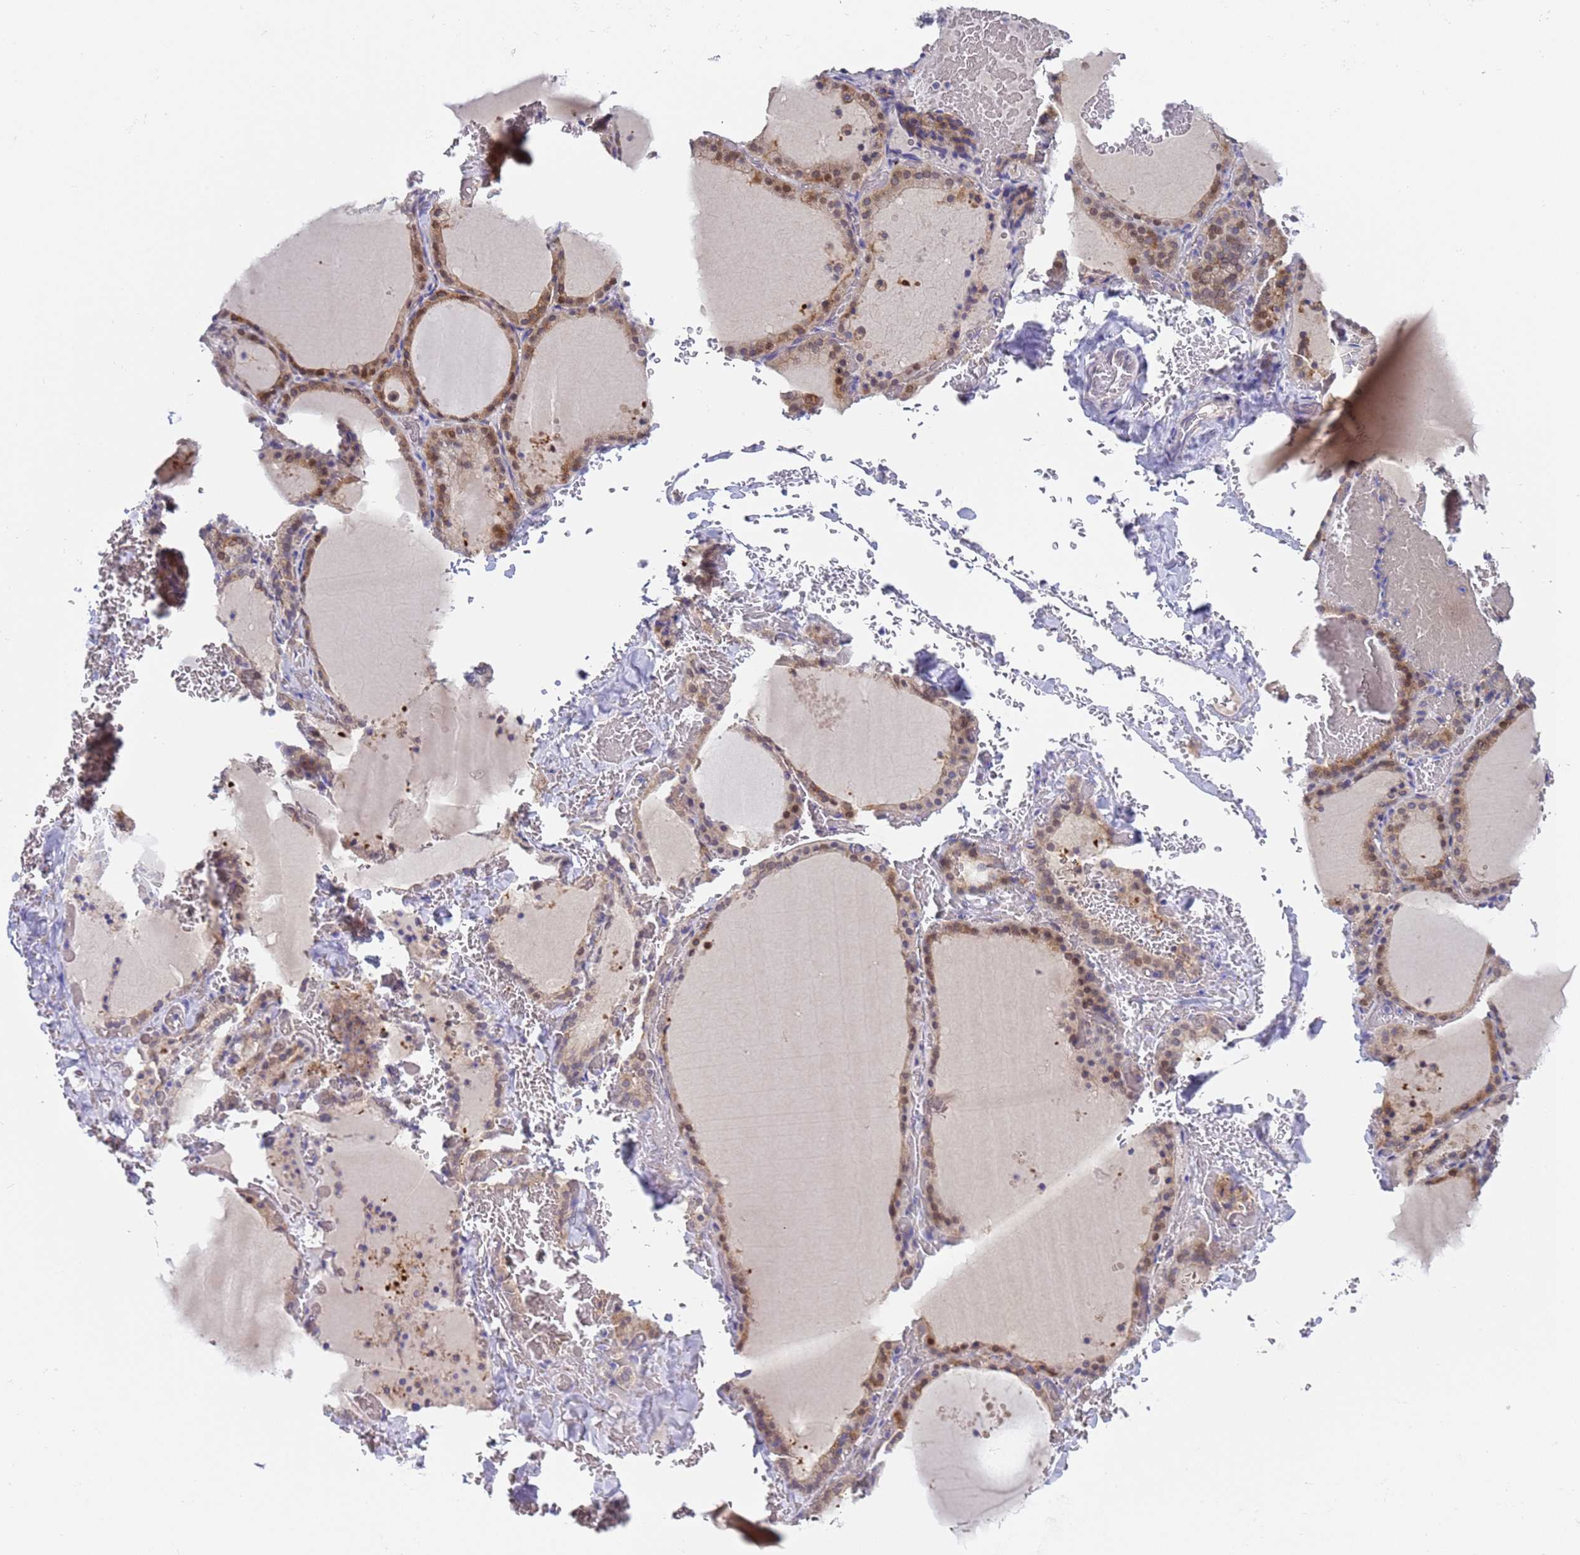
{"staining": {"intensity": "moderate", "quantity": ">75%", "location": "cytoplasmic/membranous"}, "tissue": "thyroid gland", "cell_type": "Glandular cells", "image_type": "normal", "snomed": [{"axis": "morphology", "description": "Normal tissue, NOS"}, {"axis": "topography", "description": "Thyroid gland"}], "caption": "Brown immunohistochemical staining in benign human thyroid gland shows moderate cytoplasmic/membranous positivity in approximately >75% of glandular cells. The staining was performed using DAB (3,3'-diaminobenzidine) to visualize the protein expression in brown, while the nuclei were stained in blue with hematoxylin (Magnification: 20x).", "gene": "TRMT10A", "patient": {"sex": "female", "age": 39}}